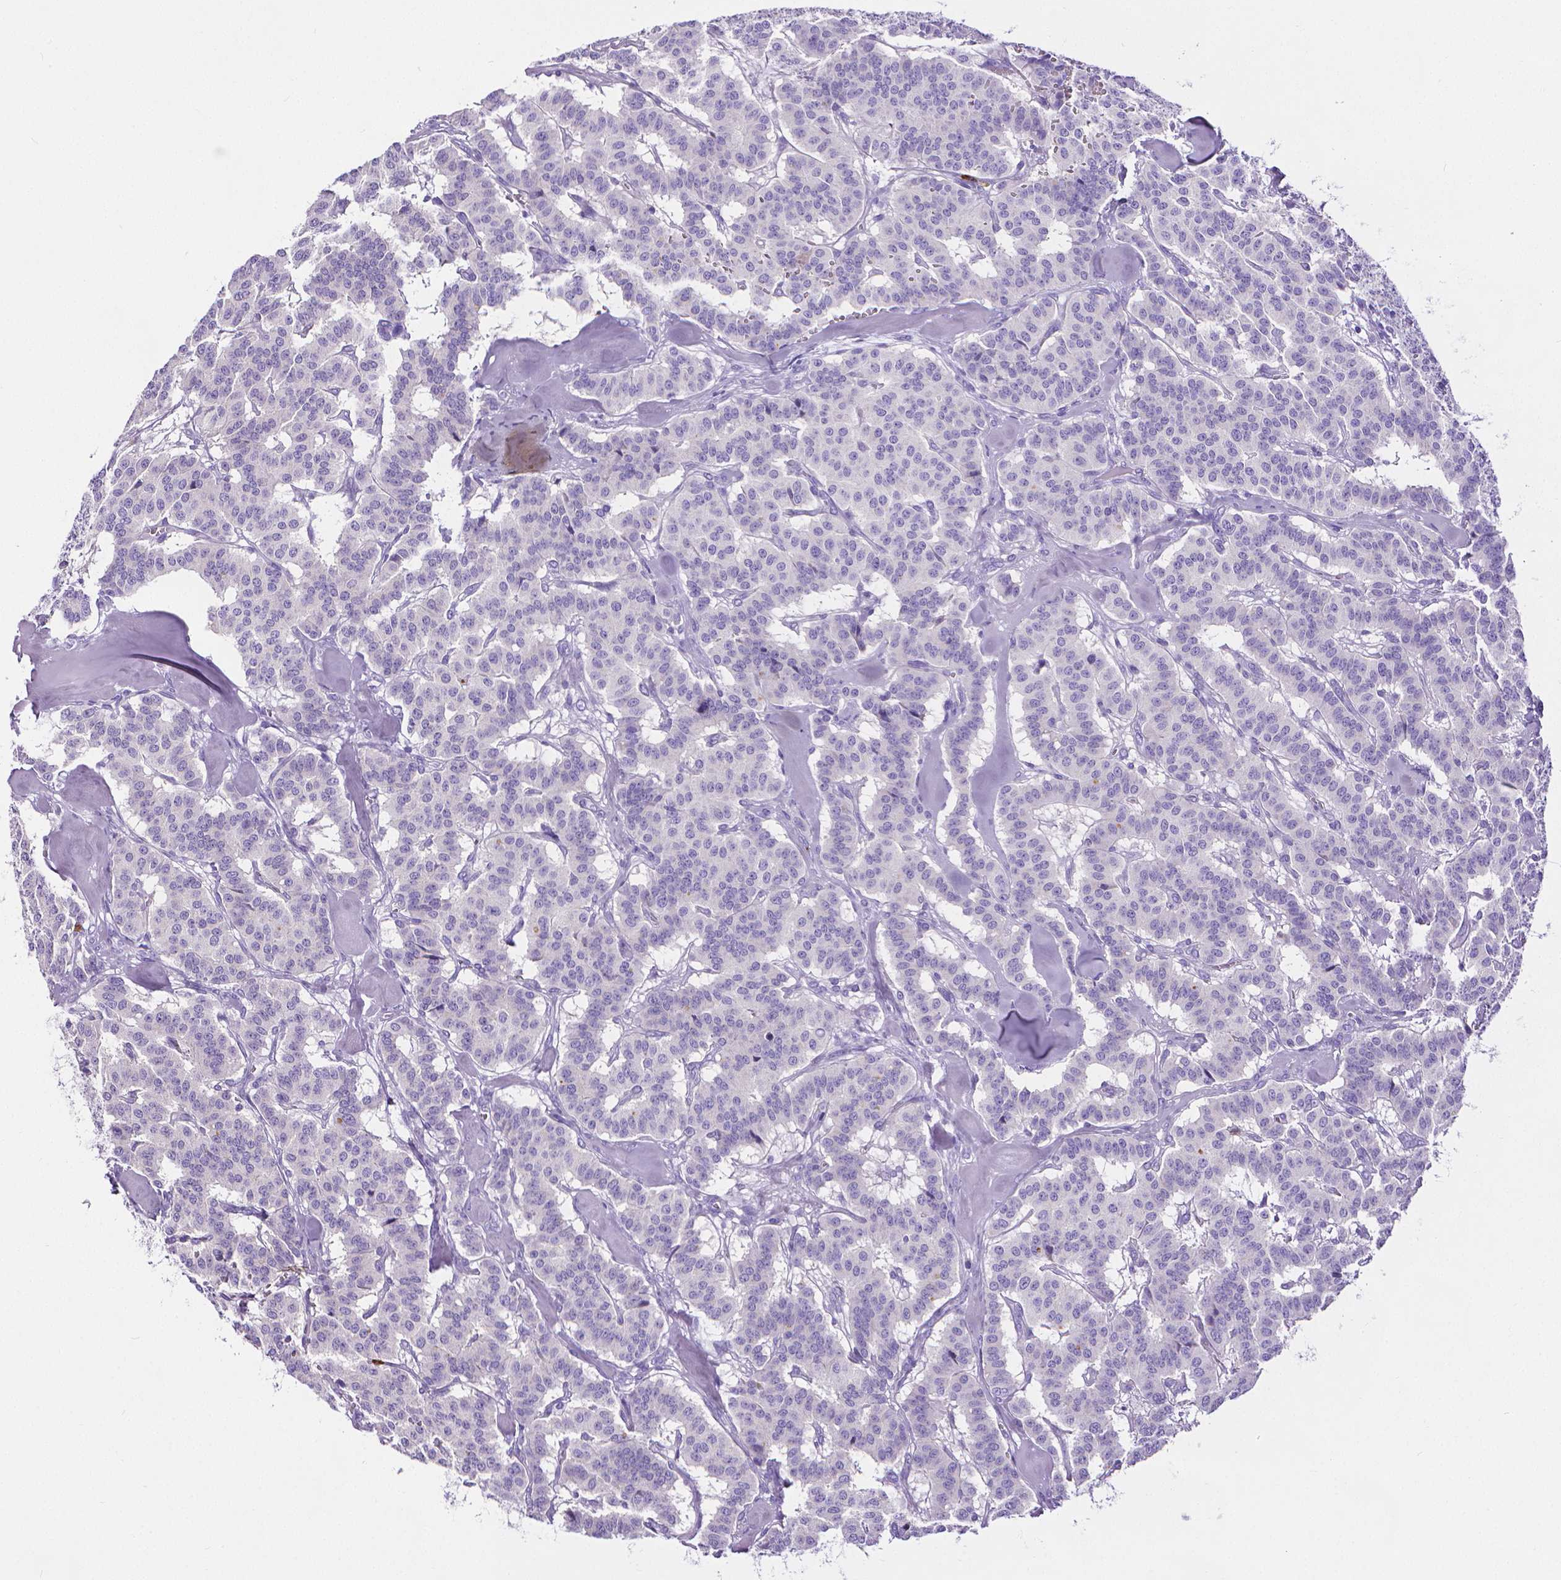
{"staining": {"intensity": "negative", "quantity": "none", "location": "none"}, "tissue": "carcinoid", "cell_type": "Tumor cells", "image_type": "cancer", "snomed": [{"axis": "morphology", "description": "Normal tissue, NOS"}, {"axis": "morphology", "description": "Carcinoid, malignant, NOS"}, {"axis": "topography", "description": "Lung"}], "caption": "This is a histopathology image of IHC staining of carcinoid, which shows no positivity in tumor cells.", "gene": "MMP9", "patient": {"sex": "female", "age": 46}}